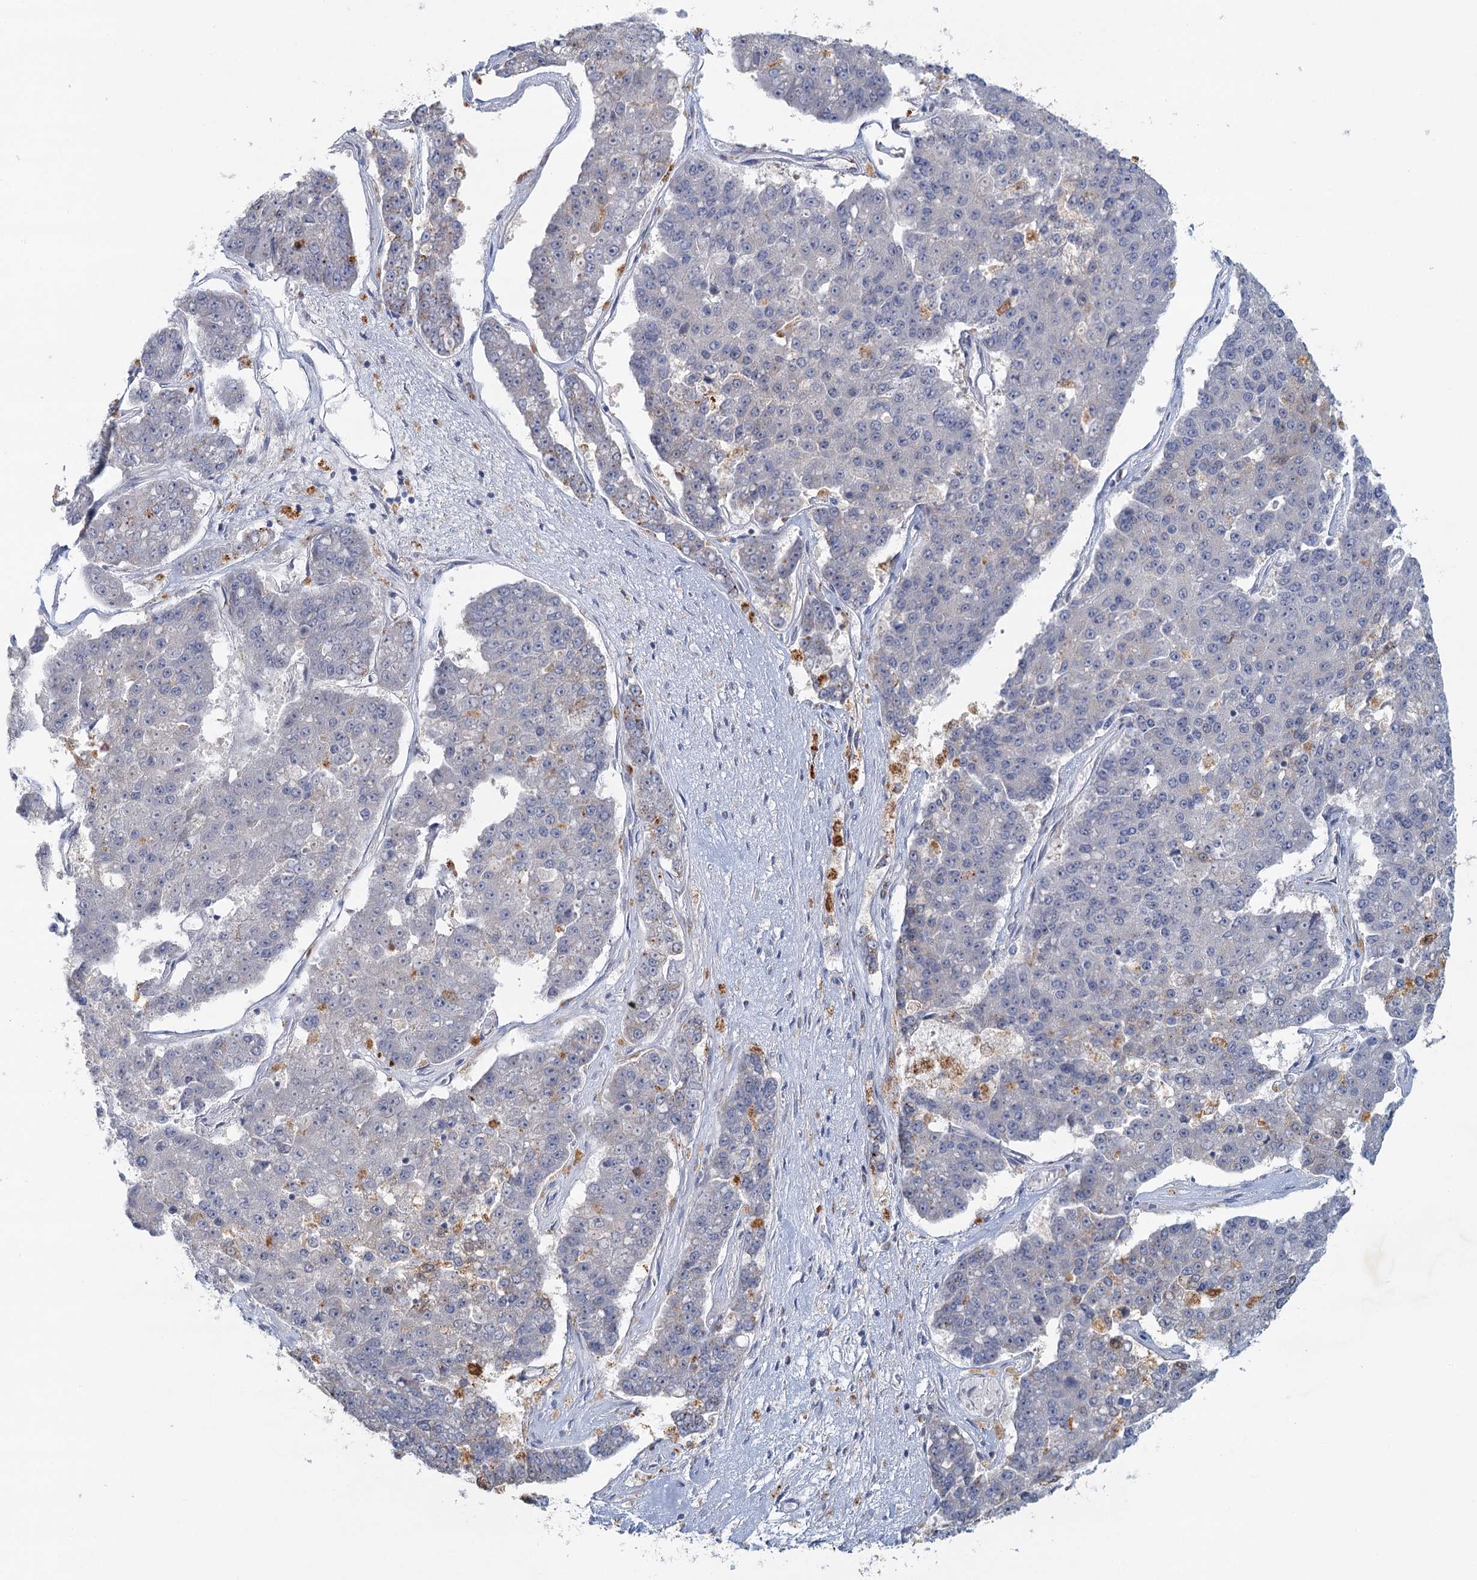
{"staining": {"intensity": "negative", "quantity": "none", "location": "none"}, "tissue": "pancreatic cancer", "cell_type": "Tumor cells", "image_type": "cancer", "snomed": [{"axis": "morphology", "description": "Adenocarcinoma, NOS"}, {"axis": "topography", "description": "Pancreas"}], "caption": "Immunohistochemical staining of human pancreatic cancer (adenocarcinoma) shows no significant expression in tumor cells.", "gene": "MYO7B", "patient": {"sex": "male", "age": 50}}